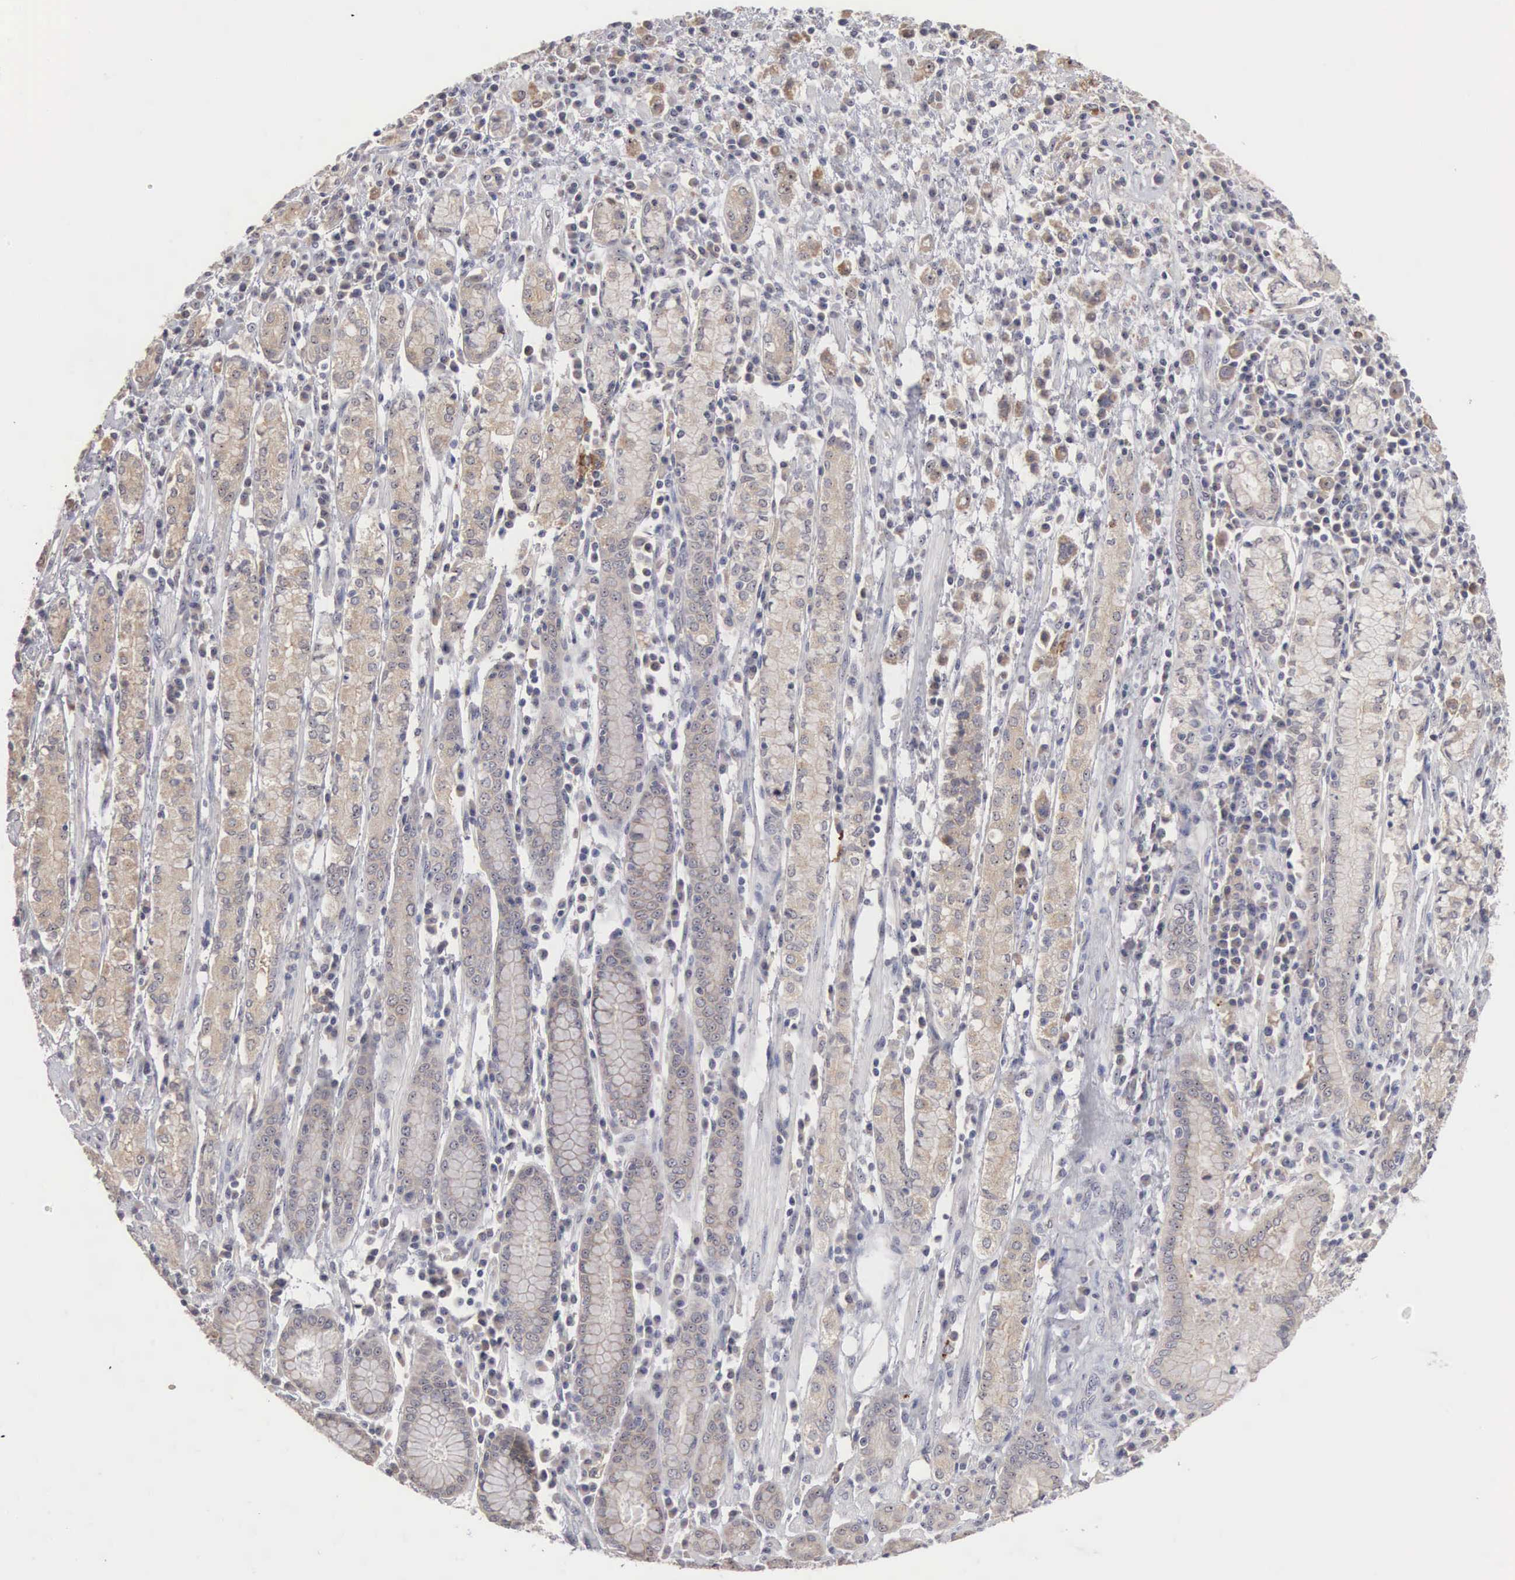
{"staining": {"intensity": "weak", "quantity": ">75%", "location": "cytoplasmic/membranous,nuclear"}, "tissue": "stomach cancer", "cell_type": "Tumor cells", "image_type": "cancer", "snomed": [{"axis": "morphology", "description": "Adenocarcinoma, NOS"}, {"axis": "topography", "description": "Stomach, lower"}], "caption": "This is an image of immunohistochemistry staining of adenocarcinoma (stomach), which shows weak expression in the cytoplasmic/membranous and nuclear of tumor cells.", "gene": "AMN", "patient": {"sex": "male", "age": 88}}